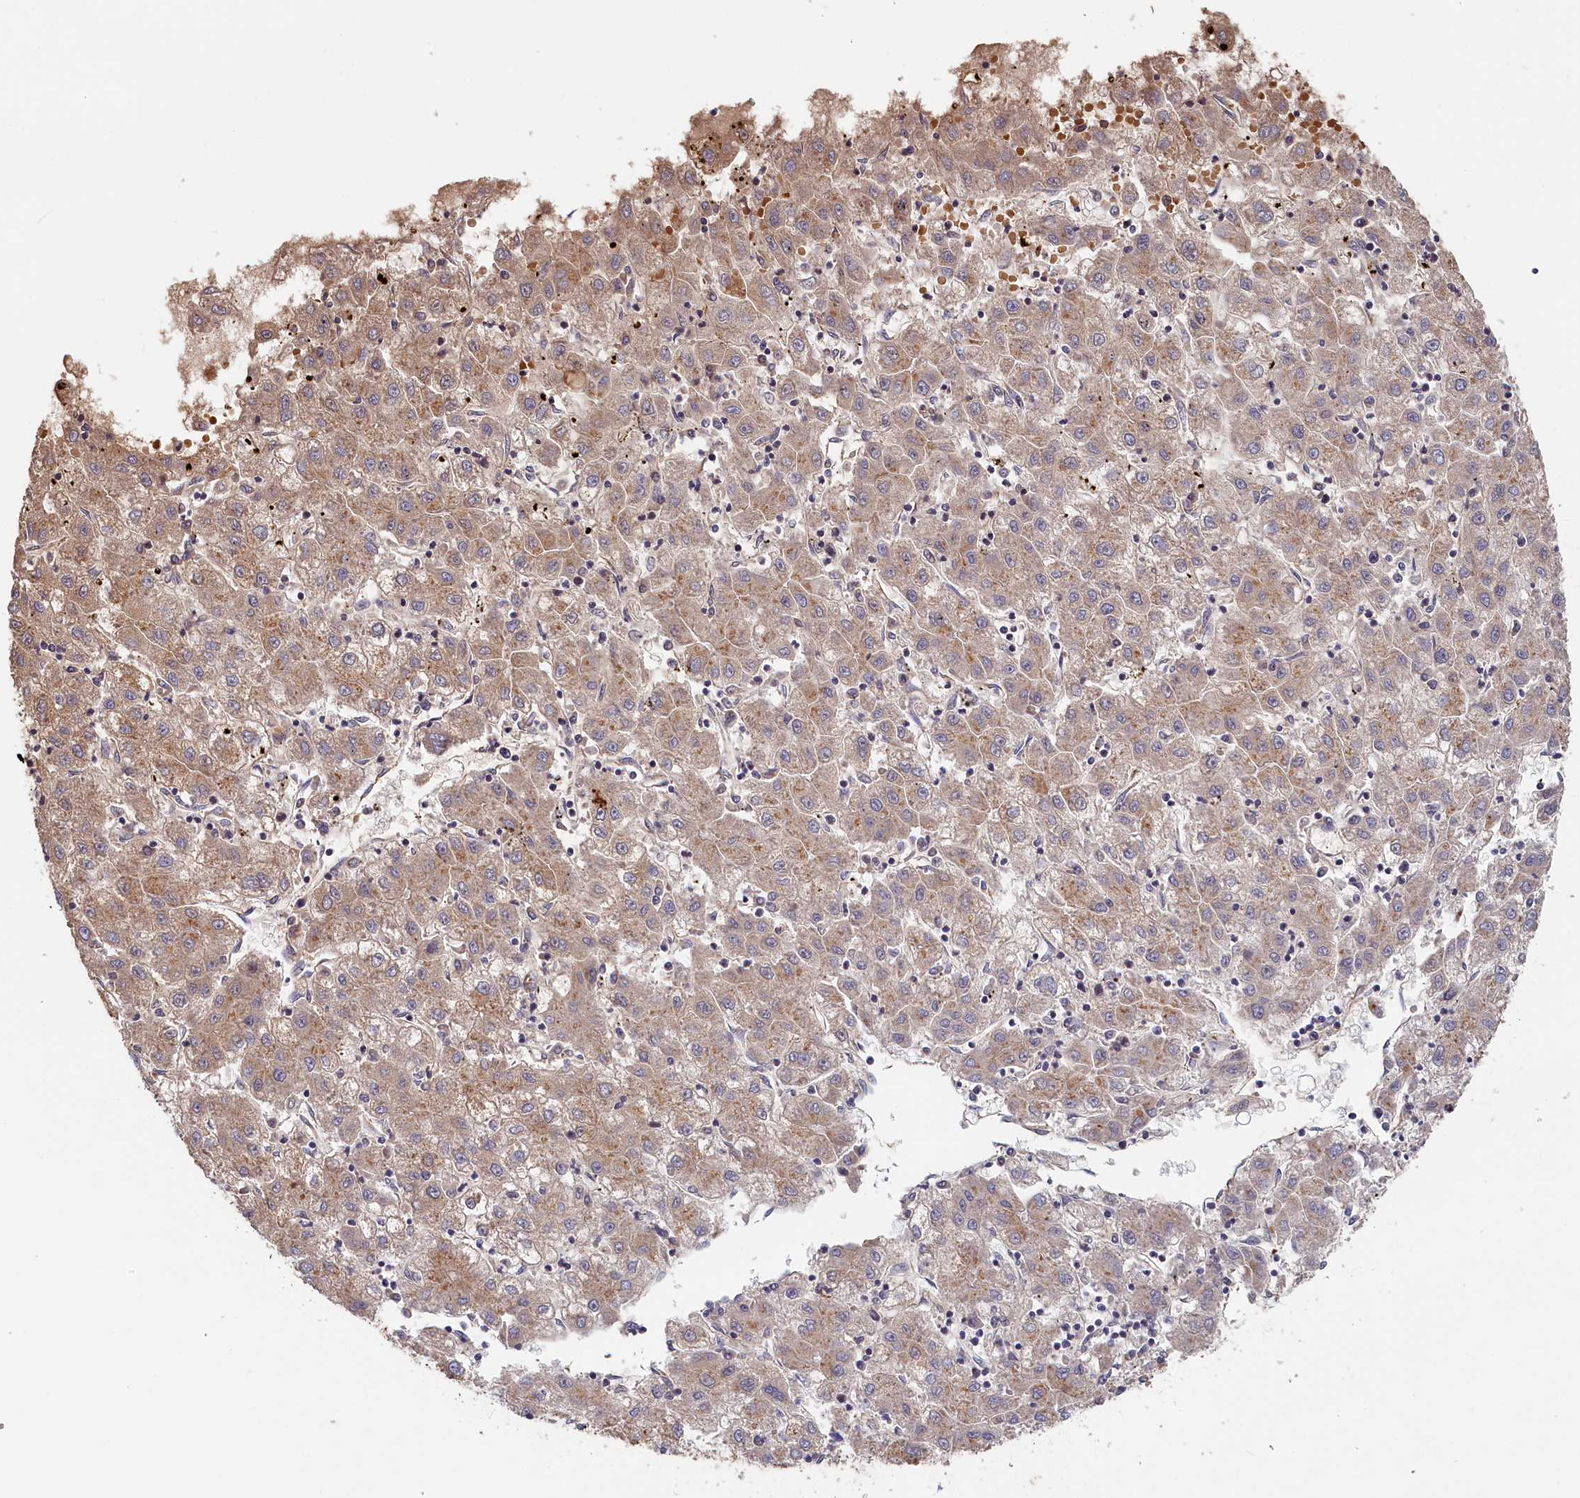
{"staining": {"intensity": "weak", "quantity": ">75%", "location": "cytoplasmic/membranous"}, "tissue": "liver cancer", "cell_type": "Tumor cells", "image_type": "cancer", "snomed": [{"axis": "morphology", "description": "Carcinoma, Hepatocellular, NOS"}, {"axis": "topography", "description": "Liver"}], "caption": "IHC photomicrograph of liver cancer (hepatocellular carcinoma) stained for a protein (brown), which reveals low levels of weak cytoplasmic/membranous positivity in about >75% of tumor cells.", "gene": "STX16", "patient": {"sex": "male", "age": 72}}